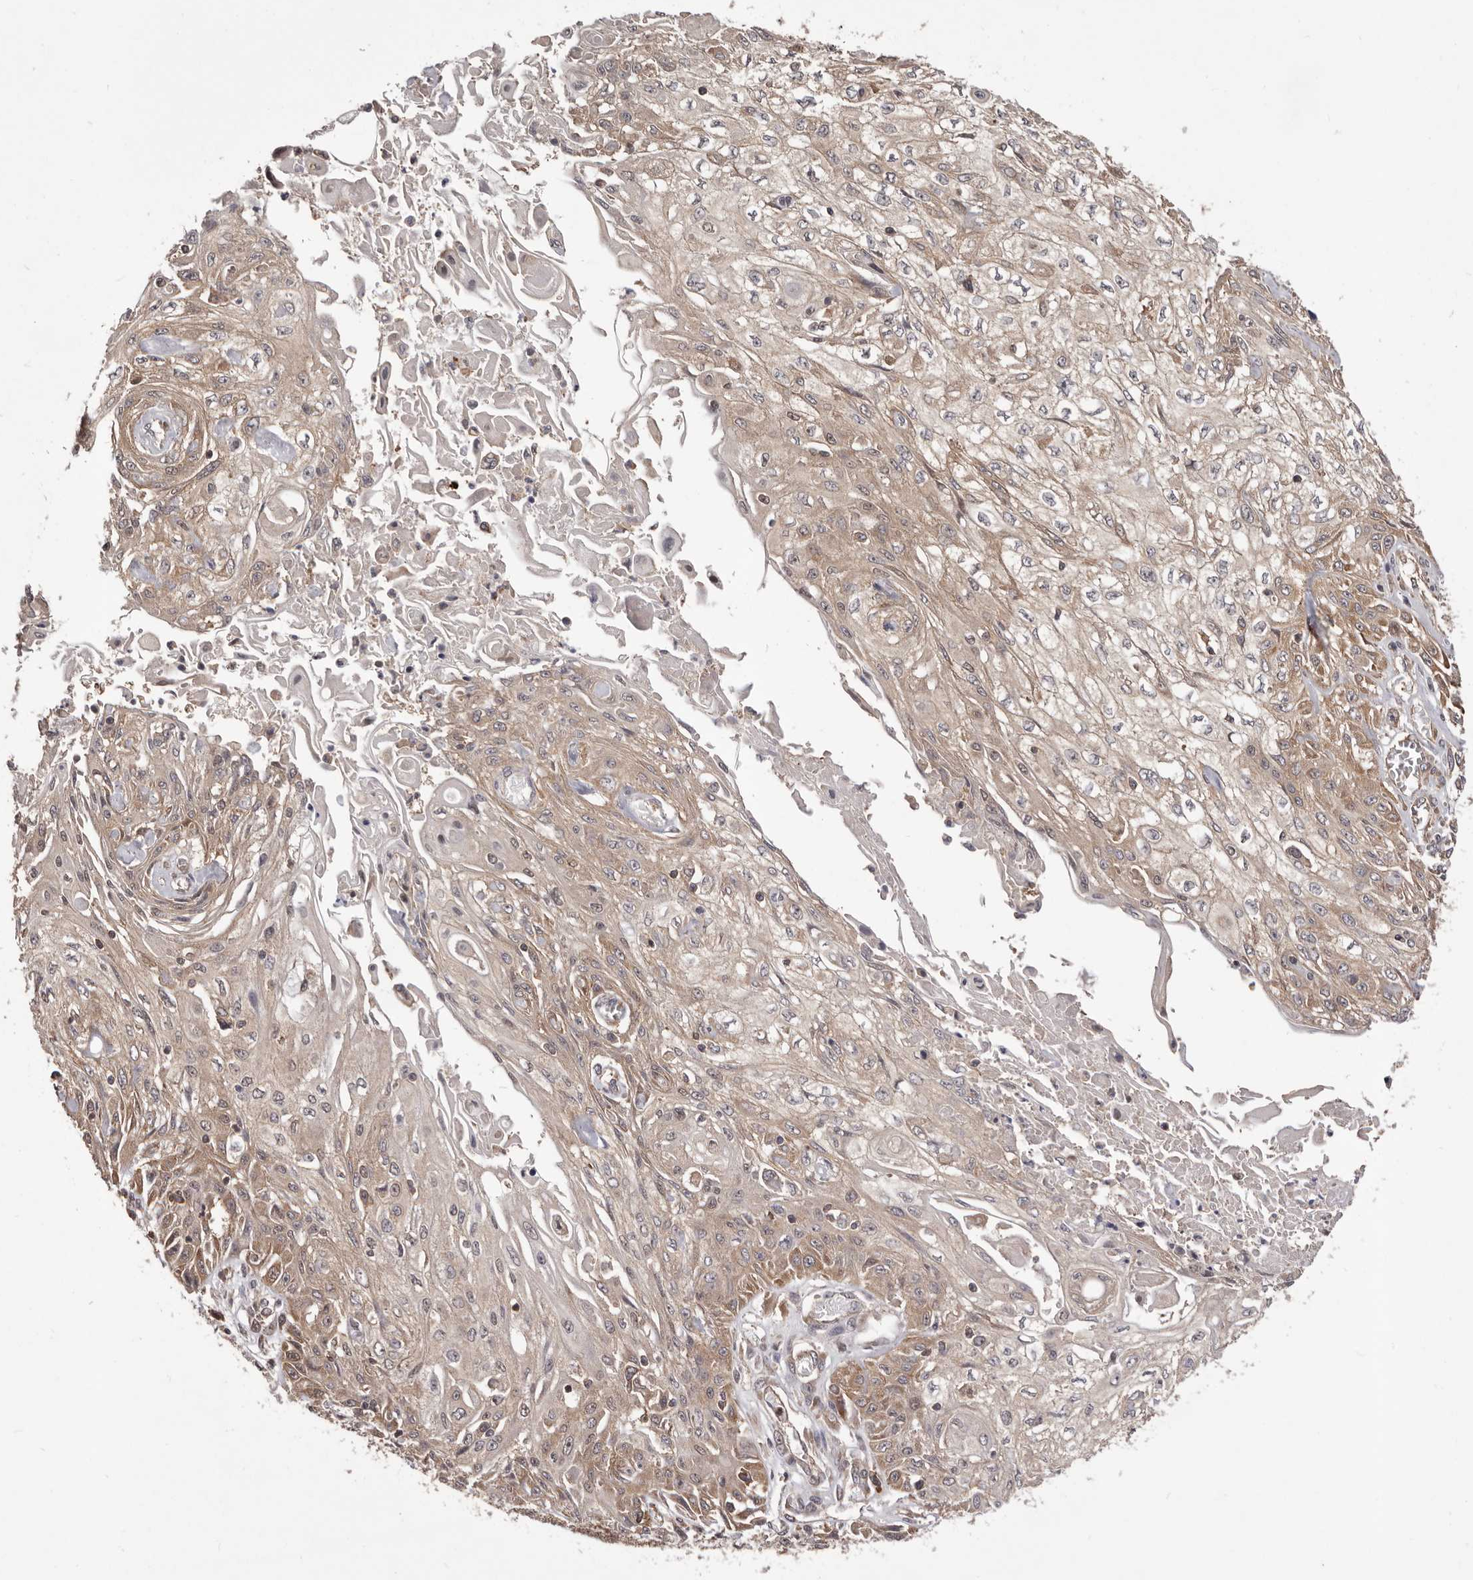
{"staining": {"intensity": "moderate", "quantity": "25%-75%", "location": "cytoplasmic/membranous"}, "tissue": "skin cancer", "cell_type": "Tumor cells", "image_type": "cancer", "snomed": [{"axis": "morphology", "description": "Squamous cell carcinoma, NOS"}, {"axis": "morphology", "description": "Squamous cell carcinoma, metastatic, NOS"}, {"axis": "topography", "description": "Skin"}, {"axis": "topography", "description": "Lymph node"}], "caption": "Immunohistochemistry of skin squamous cell carcinoma shows medium levels of moderate cytoplasmic/membranous staining in about 25%-75% of tumor cells. The staining is performed using DAB brown chromogen to label protein expression. The nuclei are counter-stained blue using hematoxylin.", "gene": "HBS1L", "patient": {"sex": "male", "age": 75}}